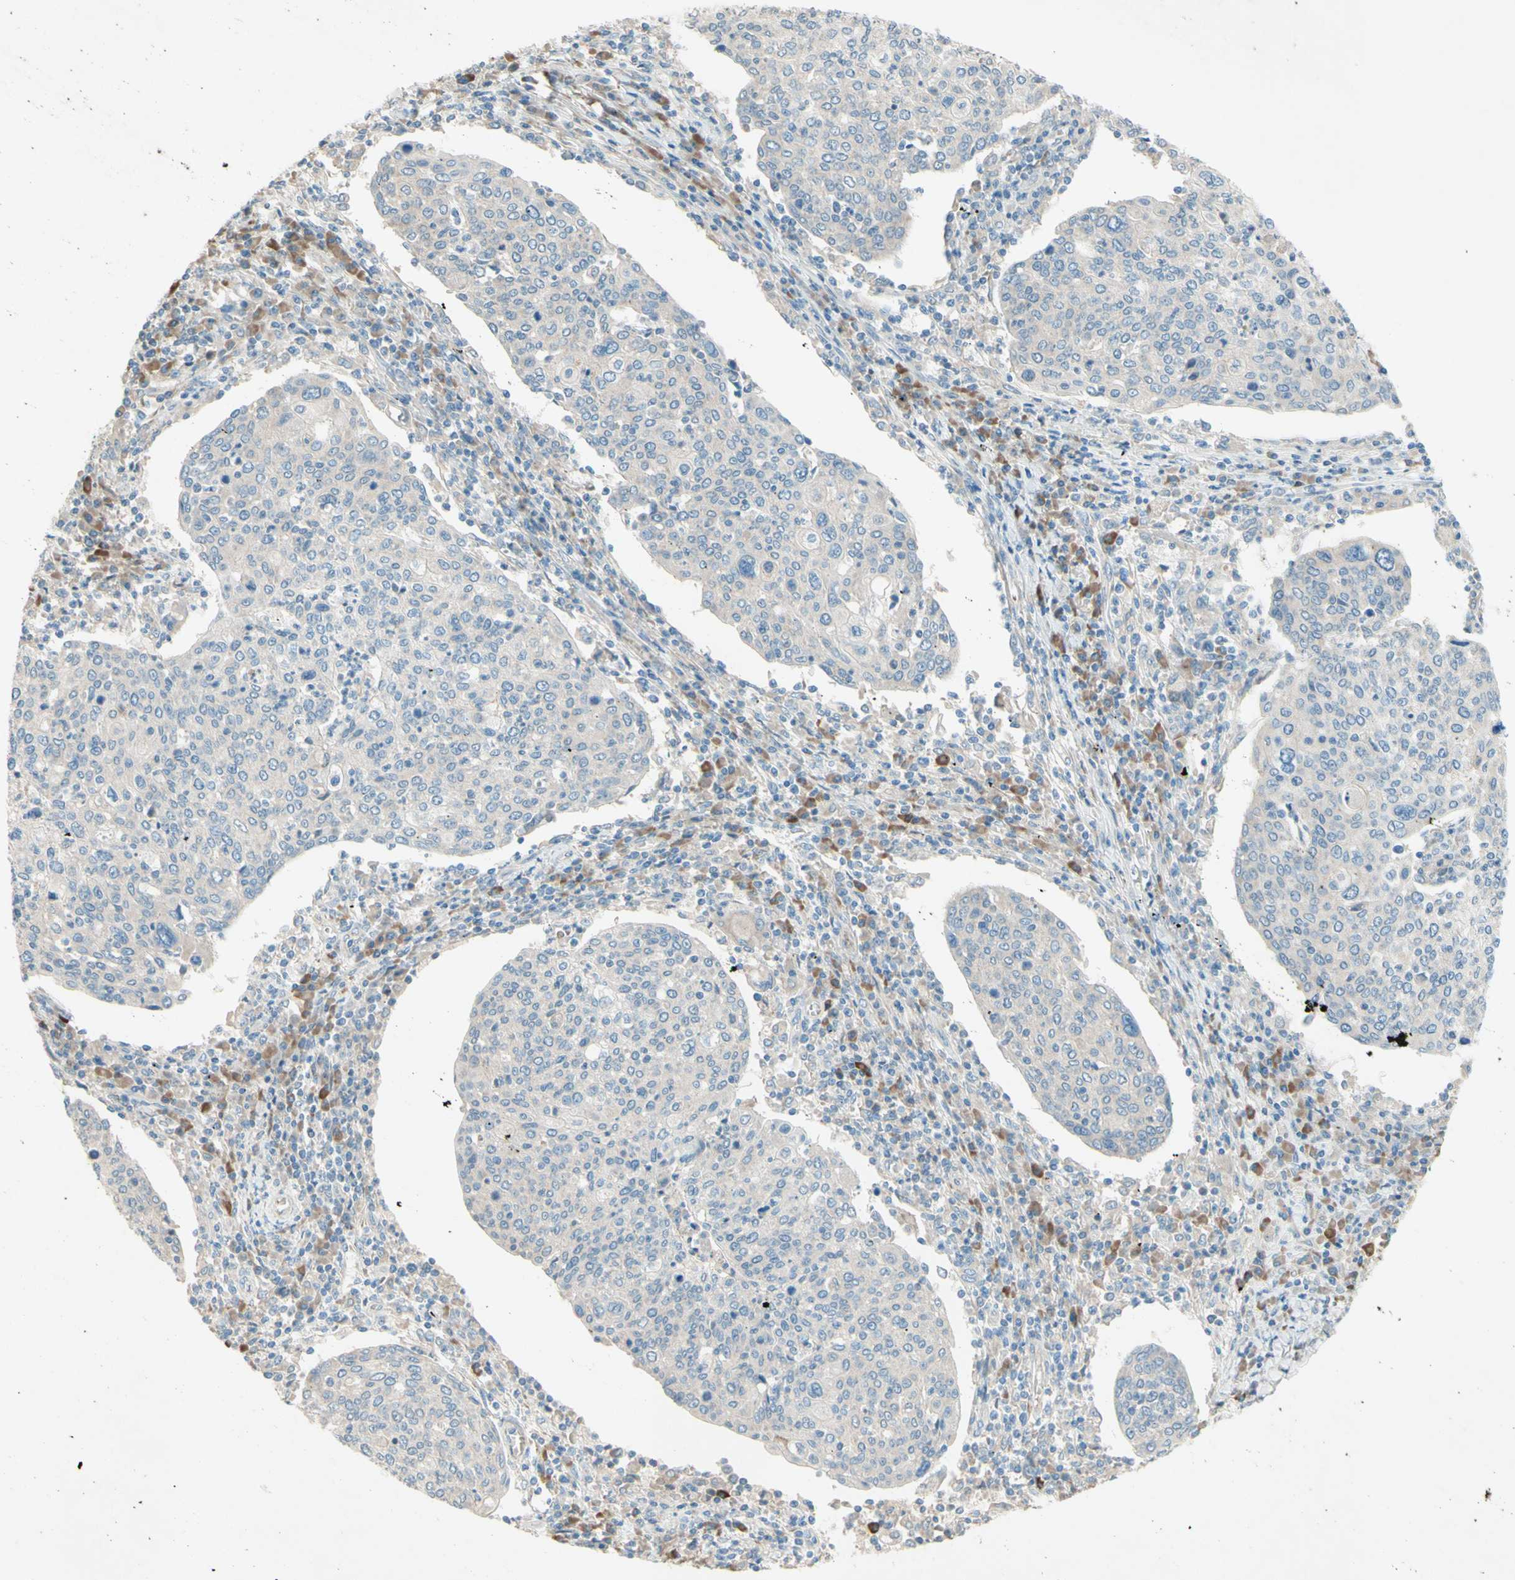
{"staining": {"intensity": "negative", "quantity": "none", "location": "none"}, "tissue": "cervical cancer", "cell_type": "Tumor cells", "image_type": "cancer", "snomed": [{"axis": "morphology", "description": "Squamous cell carcinoma, NOS"}, {"axis": "topography", "description": "Cervix"}], "caption": "DAB (3,3'-diaminobenzidine) immunohistochemical staining of human cervical cancer (squamous cell carcinoma) displays no significant positivity in tumor cells.", "gene": "IL2", "patient": {"sex": "female", "age": 40}}